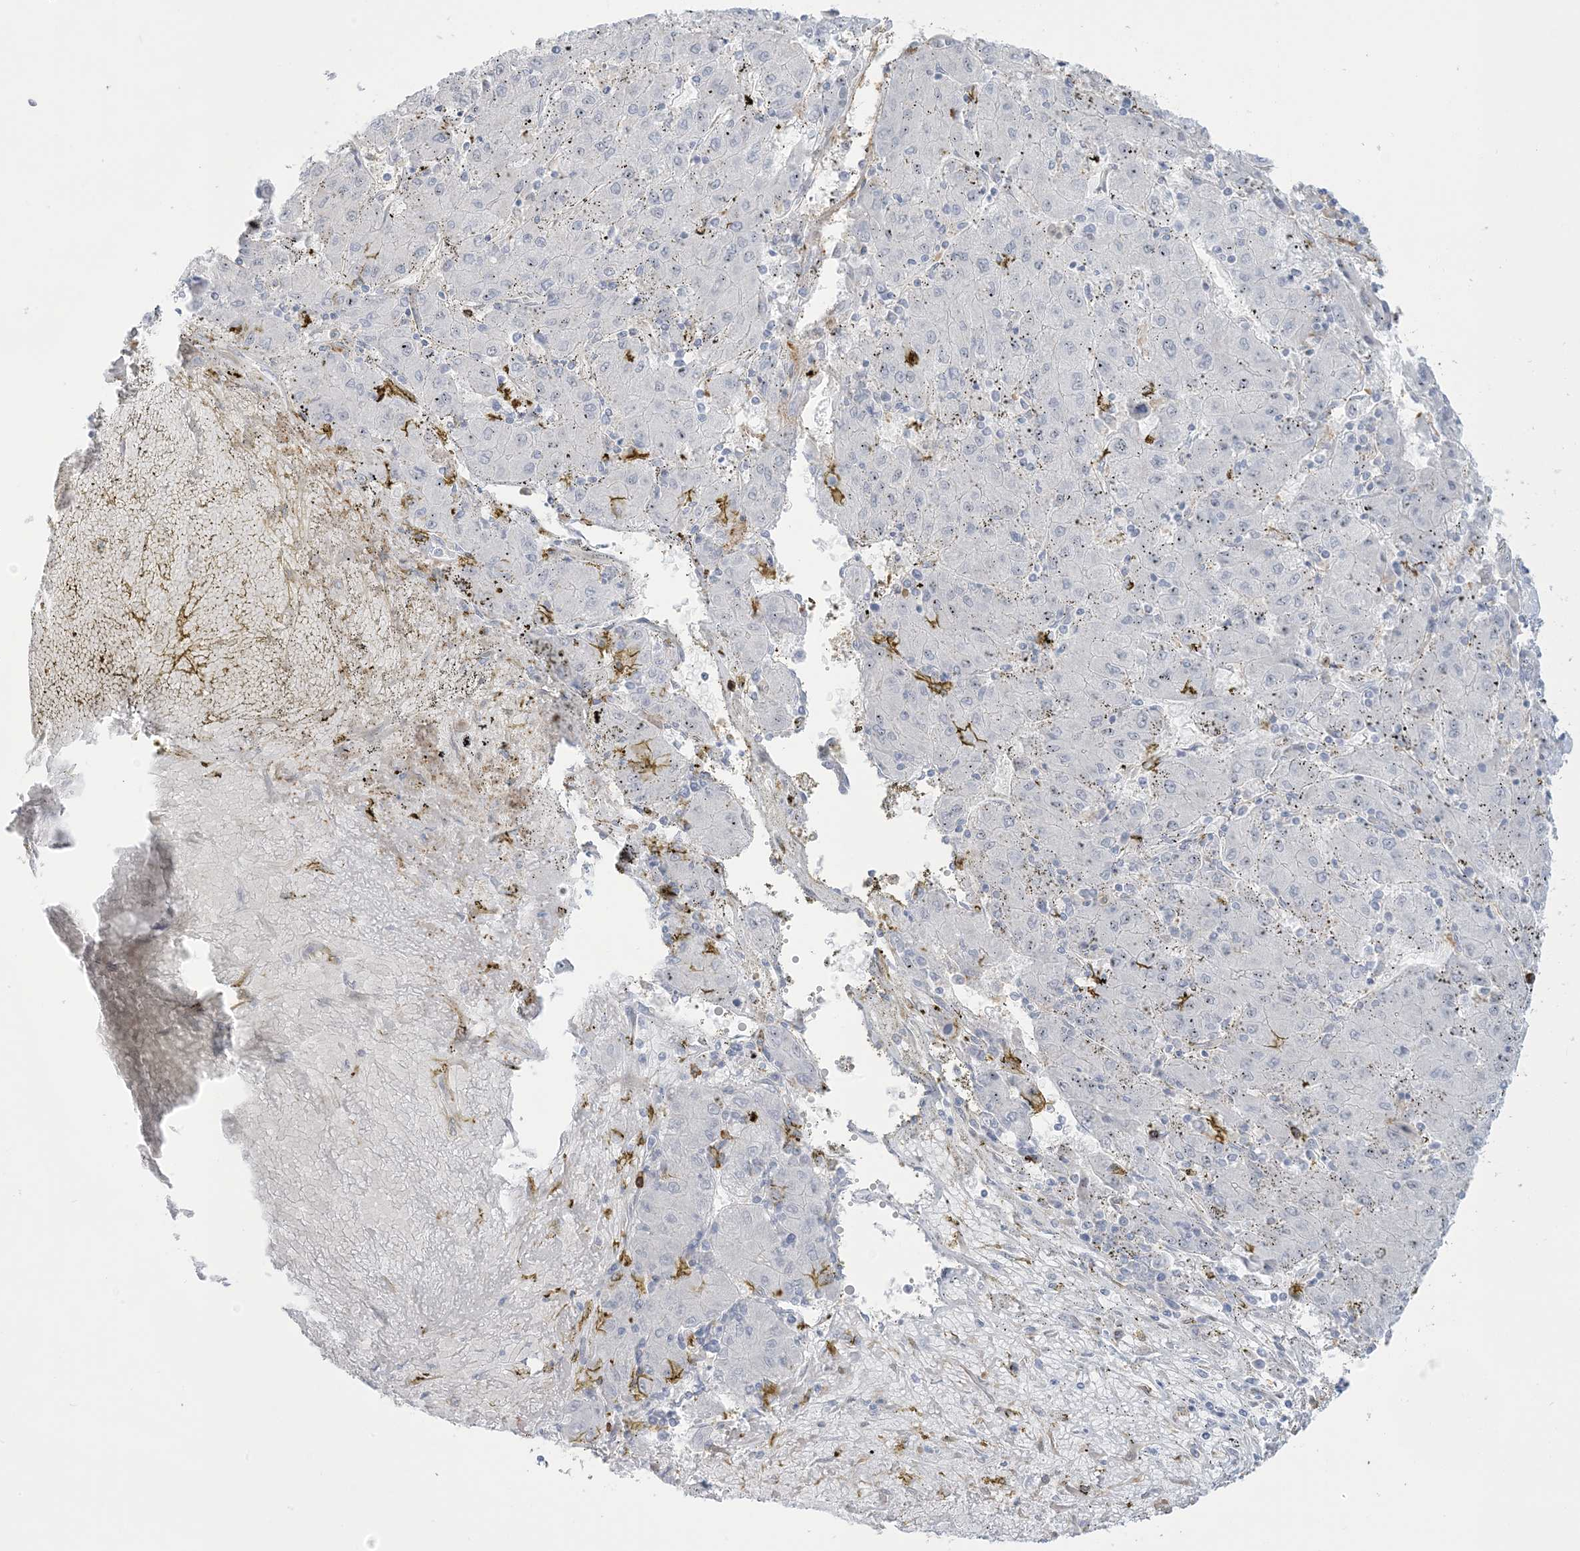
{"staining": {"intensity": "negative", "quantity": "none", "location": "none"}, "tissue": "liver cancer", "cell_type": "Tumor cells", "image_type": "cancer", "snomed": [{"axis": "morphology", "description": "Carcinoma, Hepatocellular, NOS"}, {"axis": "topography", "description": "Liver"}], "caption": "Immunohistochemical staining of liver hepatocellular carcinoma exhibits no significant positivity in tumor cells.", "gene": "ICMT", "patient": {"sex": "male", "age": 72}}